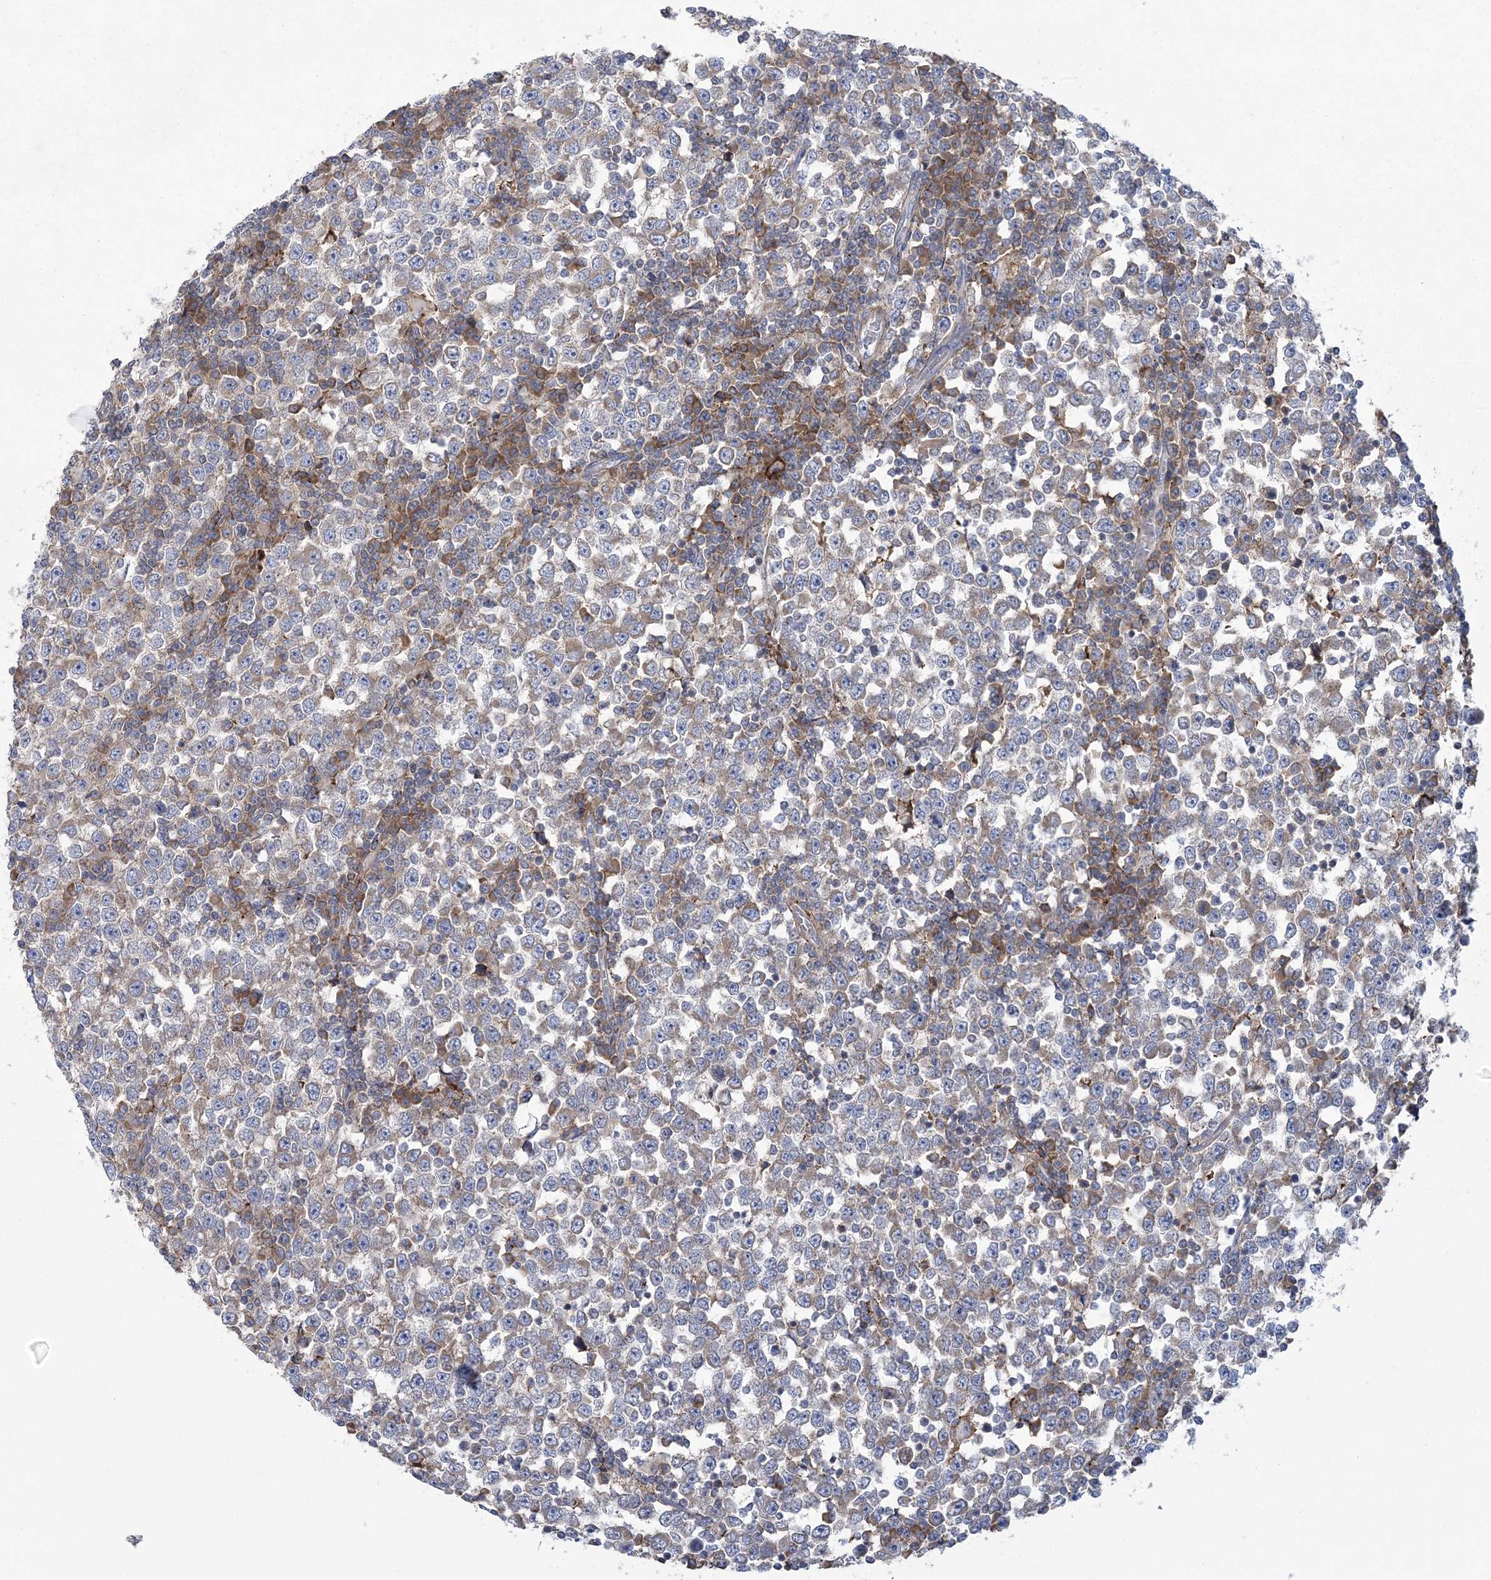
{"staining": {"intensity": "weak", "quantity": ">75%", "location": "cytoplasmic/membranous"}, "tissue": "testis cancer", "cell_type": "Tumor cells", "image_type": "cancer", "snomed": [{"axis": "morphology", "description": "Seminoma, NOS"}, {"axis": "topography", "description": "Testis"}], "caption": "A high-resolution photomicrograph shows immunohistochemistry (IHC) staining of testis cancer (seminoma), which demonstrates weak cytoplasmic/membranous staining in about >75% of tumor cells. (brown staining indicates protein expression, while blue staining denotes nuclei).", "gene": "ARSJ", "patient": {"sex": "male", "age": 65}}